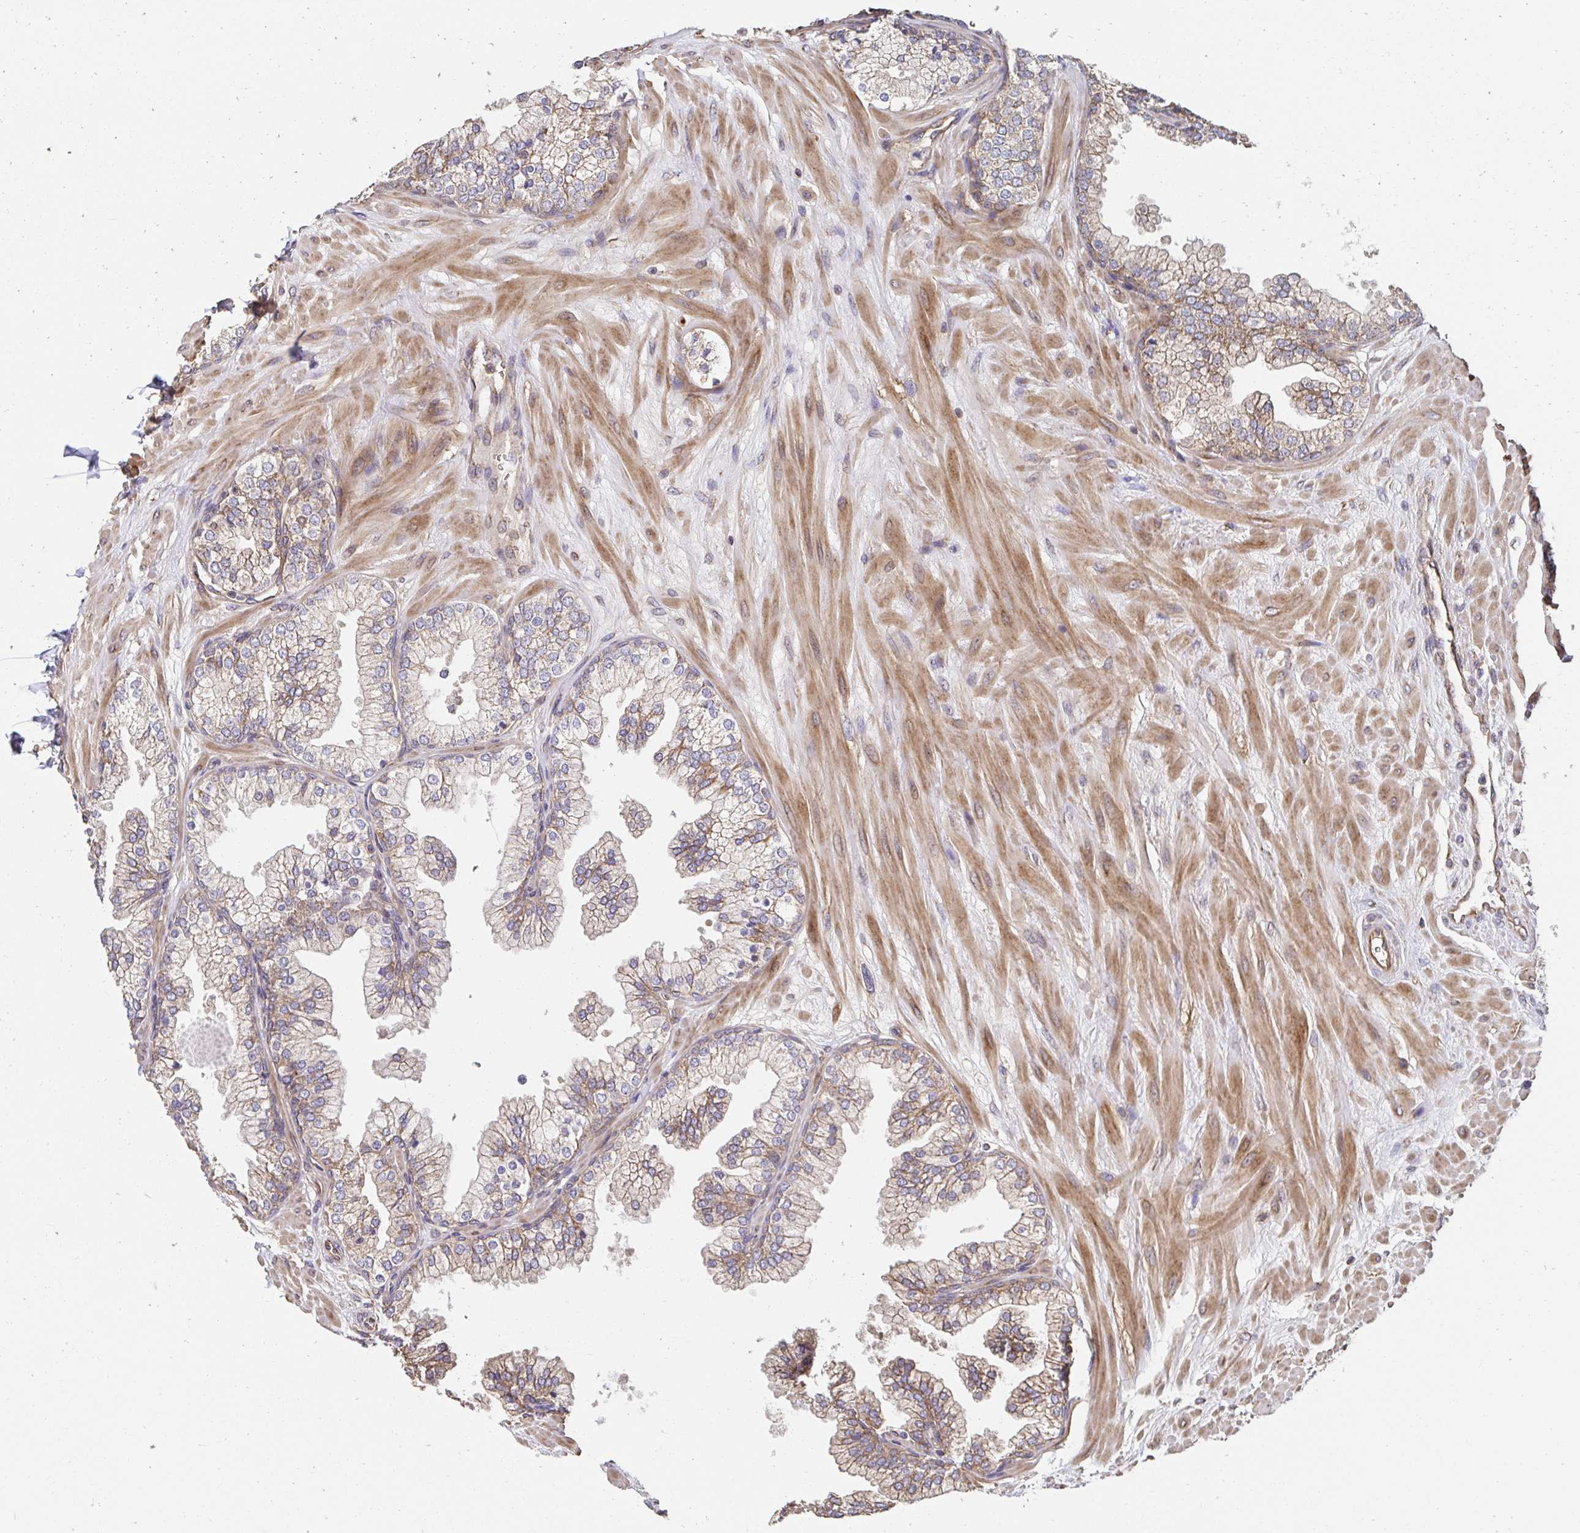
{"staining": {"intensity": "moderate", "quantity": ">75%", "location": "cytoplasmic/membranous"}, "tissue": "prostate", "cell_type": "Glandular cells", "image_type": "normal", "snomed": [{"axis": "morphology", "description": "Normal tissue, NOS"}, {"axis": "topography", "description": "Prostate"}, {"axis": "topography", "description": "Peripheral nerve tissue"}], "caption": "Immunohistochemical staining of normal human prostate displays medium levels of moderate cytoplasmic/membranous expression in about >75% of glandular cells. The protein is stained brown, and the nuclei are stained in blue (DAB IHC with brightfield microscopy, high magnification).", "gene": "APBB1", "patient": {"sex": "male", "age": 61}}